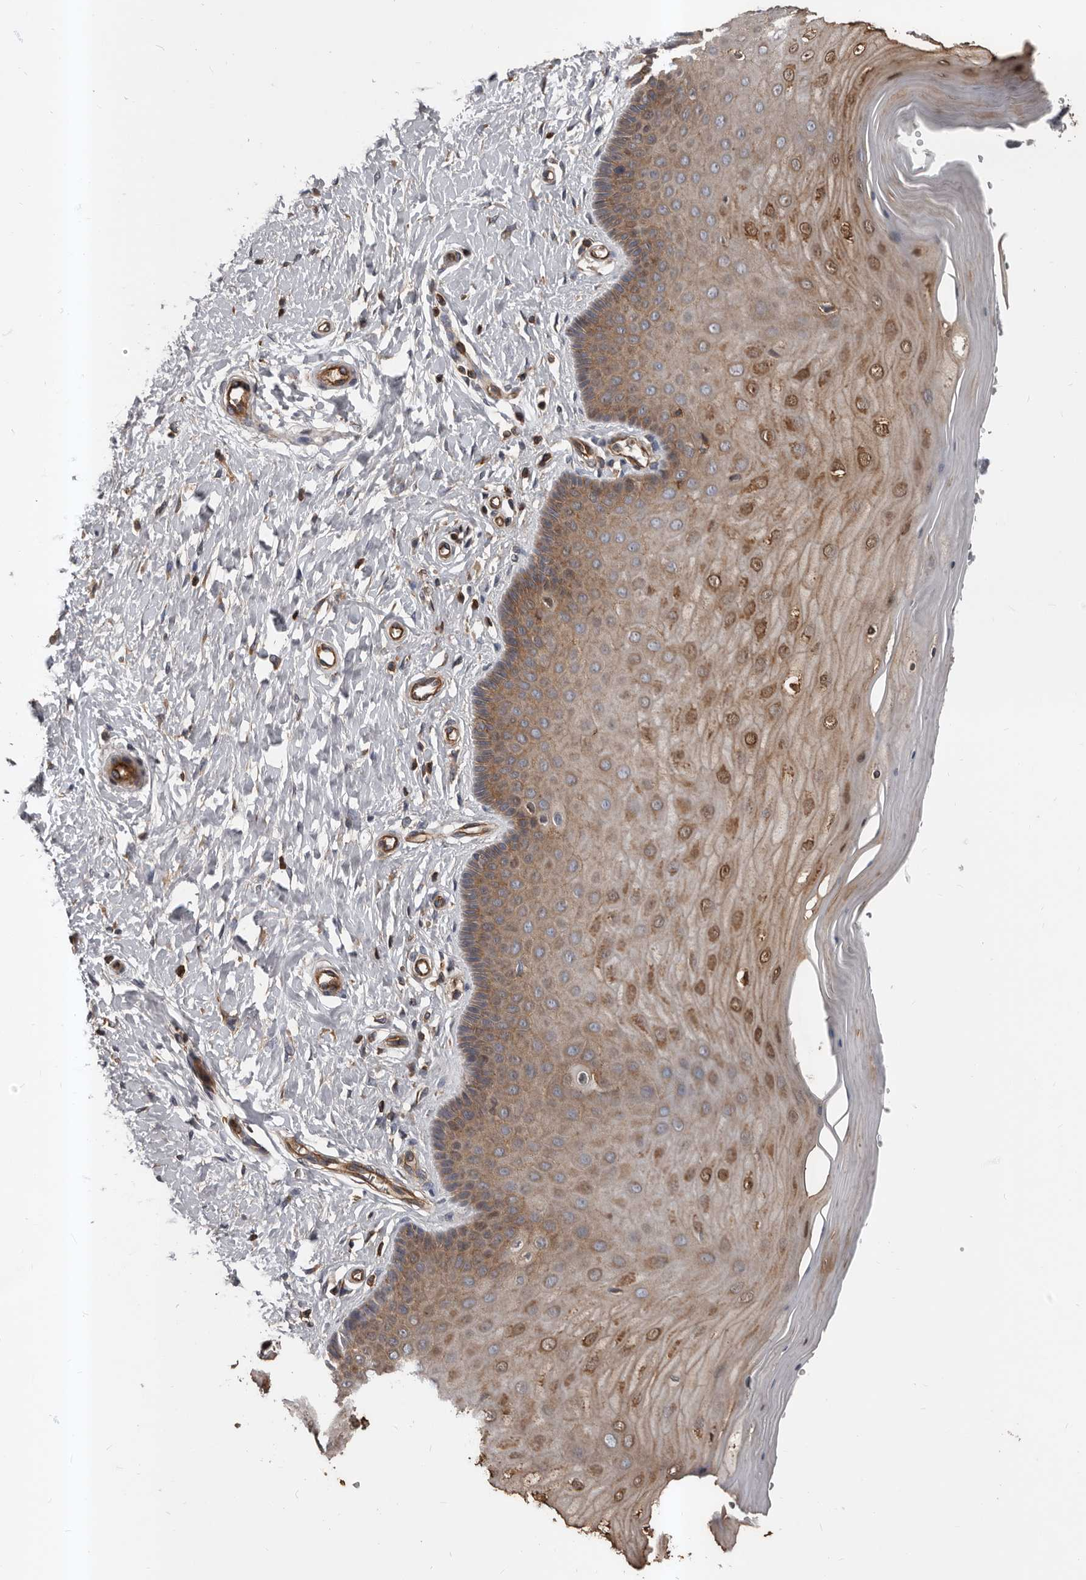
{"staining": {"intensity": "moderate", "quantity": ">75%", "location": "cytoplasmic/membranous"}, "tissue": "cervix", "cell_type": "Glandular cells", "image_type": "normal", "snomed": [{"axis": "morphology", "description": "Normal tissue, NOS"}, {"axis": "topography", "description": "Cervix"}], "caption": "IHC (DAB (3,3'-diaminobenzidine)) staining of normal cervix demonstrates moderate cytoplasmic/membranous protein staining in about >75% of glandular cells. The protein is stained brown, and the nuclei are stained in blue (DAB (3,3'-diaminobenzidine) IHC with brightfield microscopy, high magnification).", "gene": "PNRC2", "patient": {"sex": "female", "age": 55}}